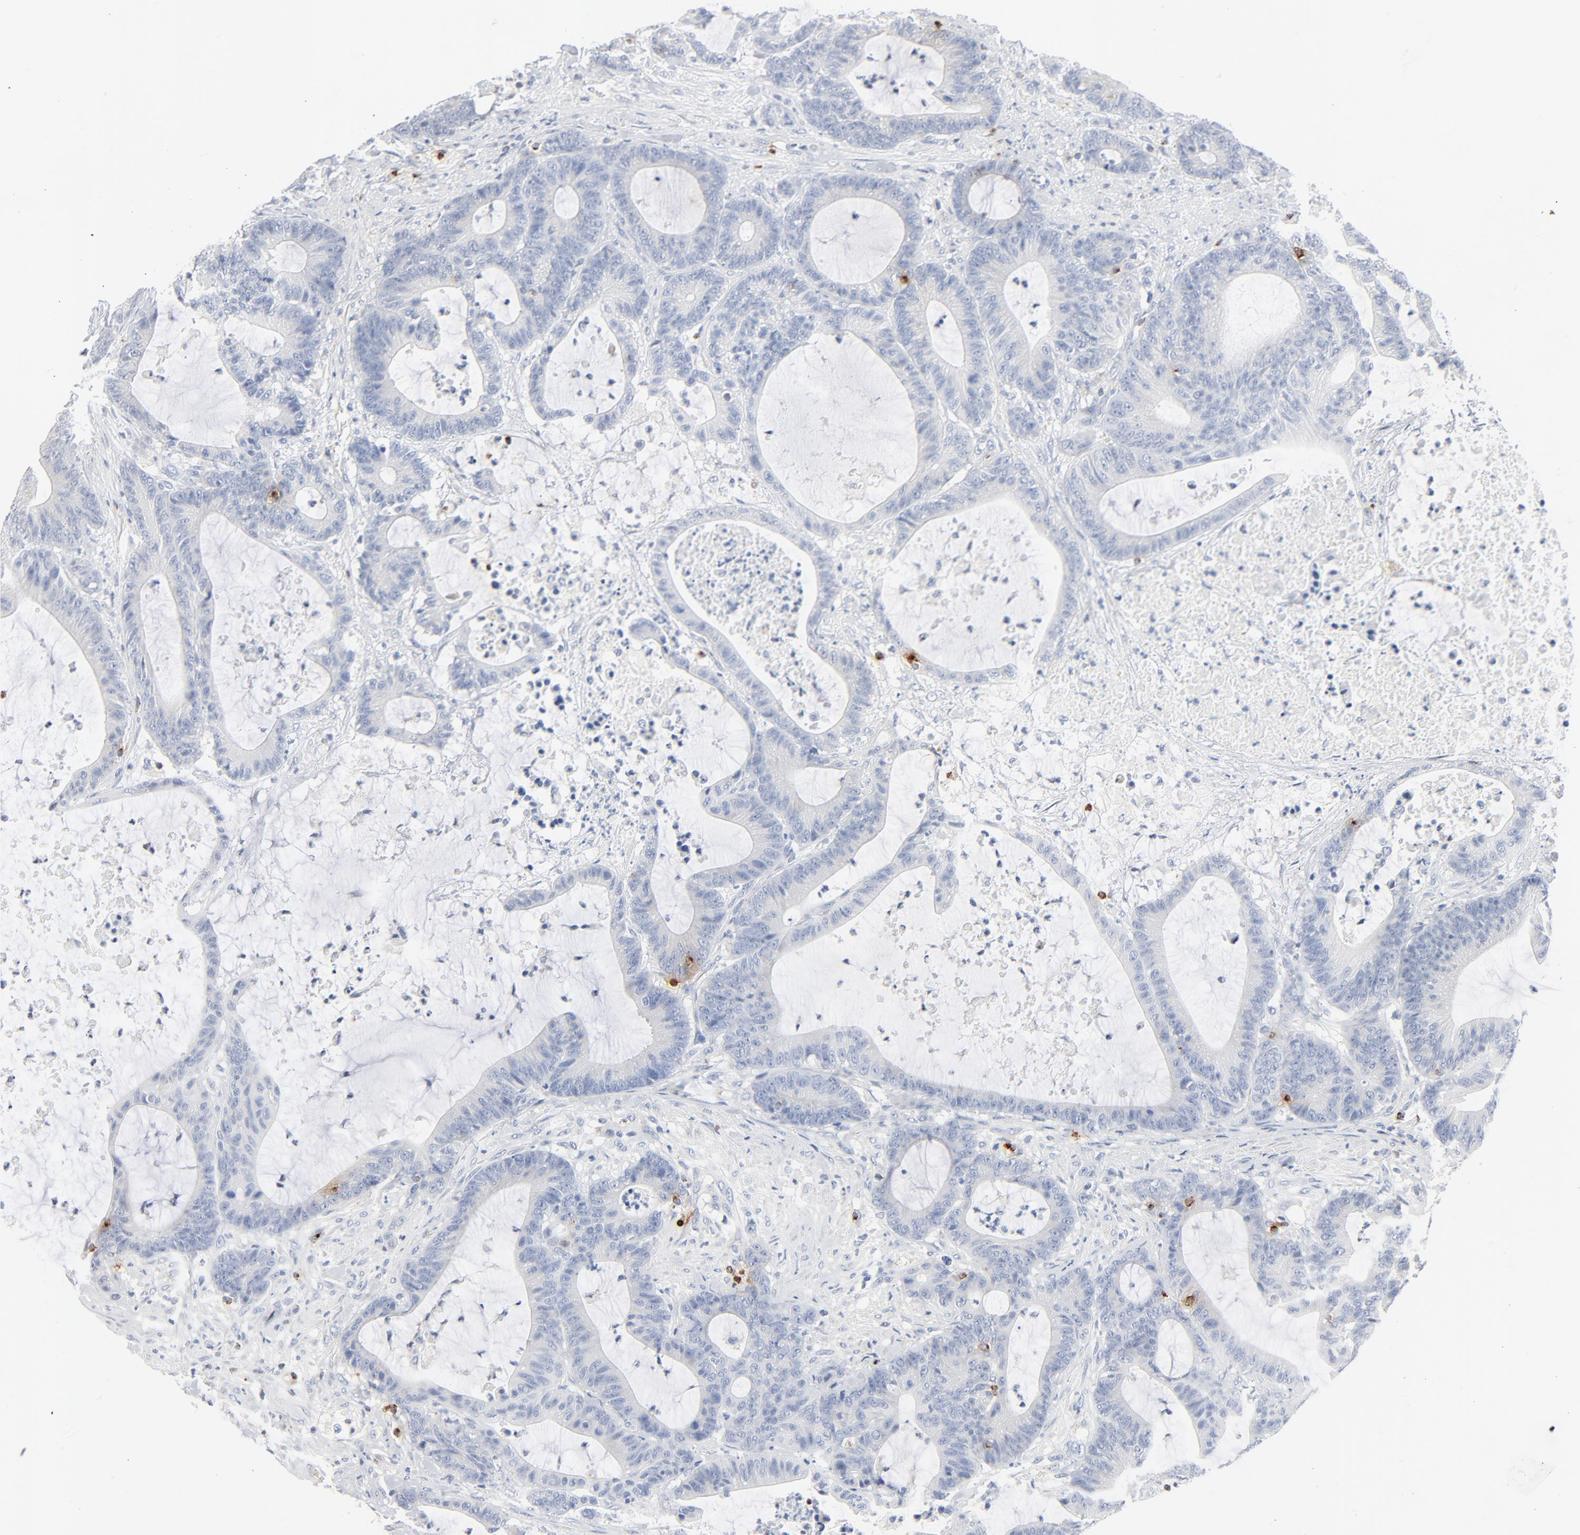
{"staining": {"intensity": "negative", "quantity": "none", "location": "none"}, "tissue": "colorectal cancer", "cell_type": "Tumor cells", "image_type": "cancer", "snomed": [{"axis": "morphology", "description": "Adenocarcinoma, NOS"}, {"axis": "topography", "description": "Colon"}], "caption": "A high-resolution image shows immunohistochemistry (IHC) staining of colorectal cancer (adenocarcinoma), which shows no significant staining in tumor cells.", "gene": "GZMB", "patient": {"sex": "female", "age": 84}}